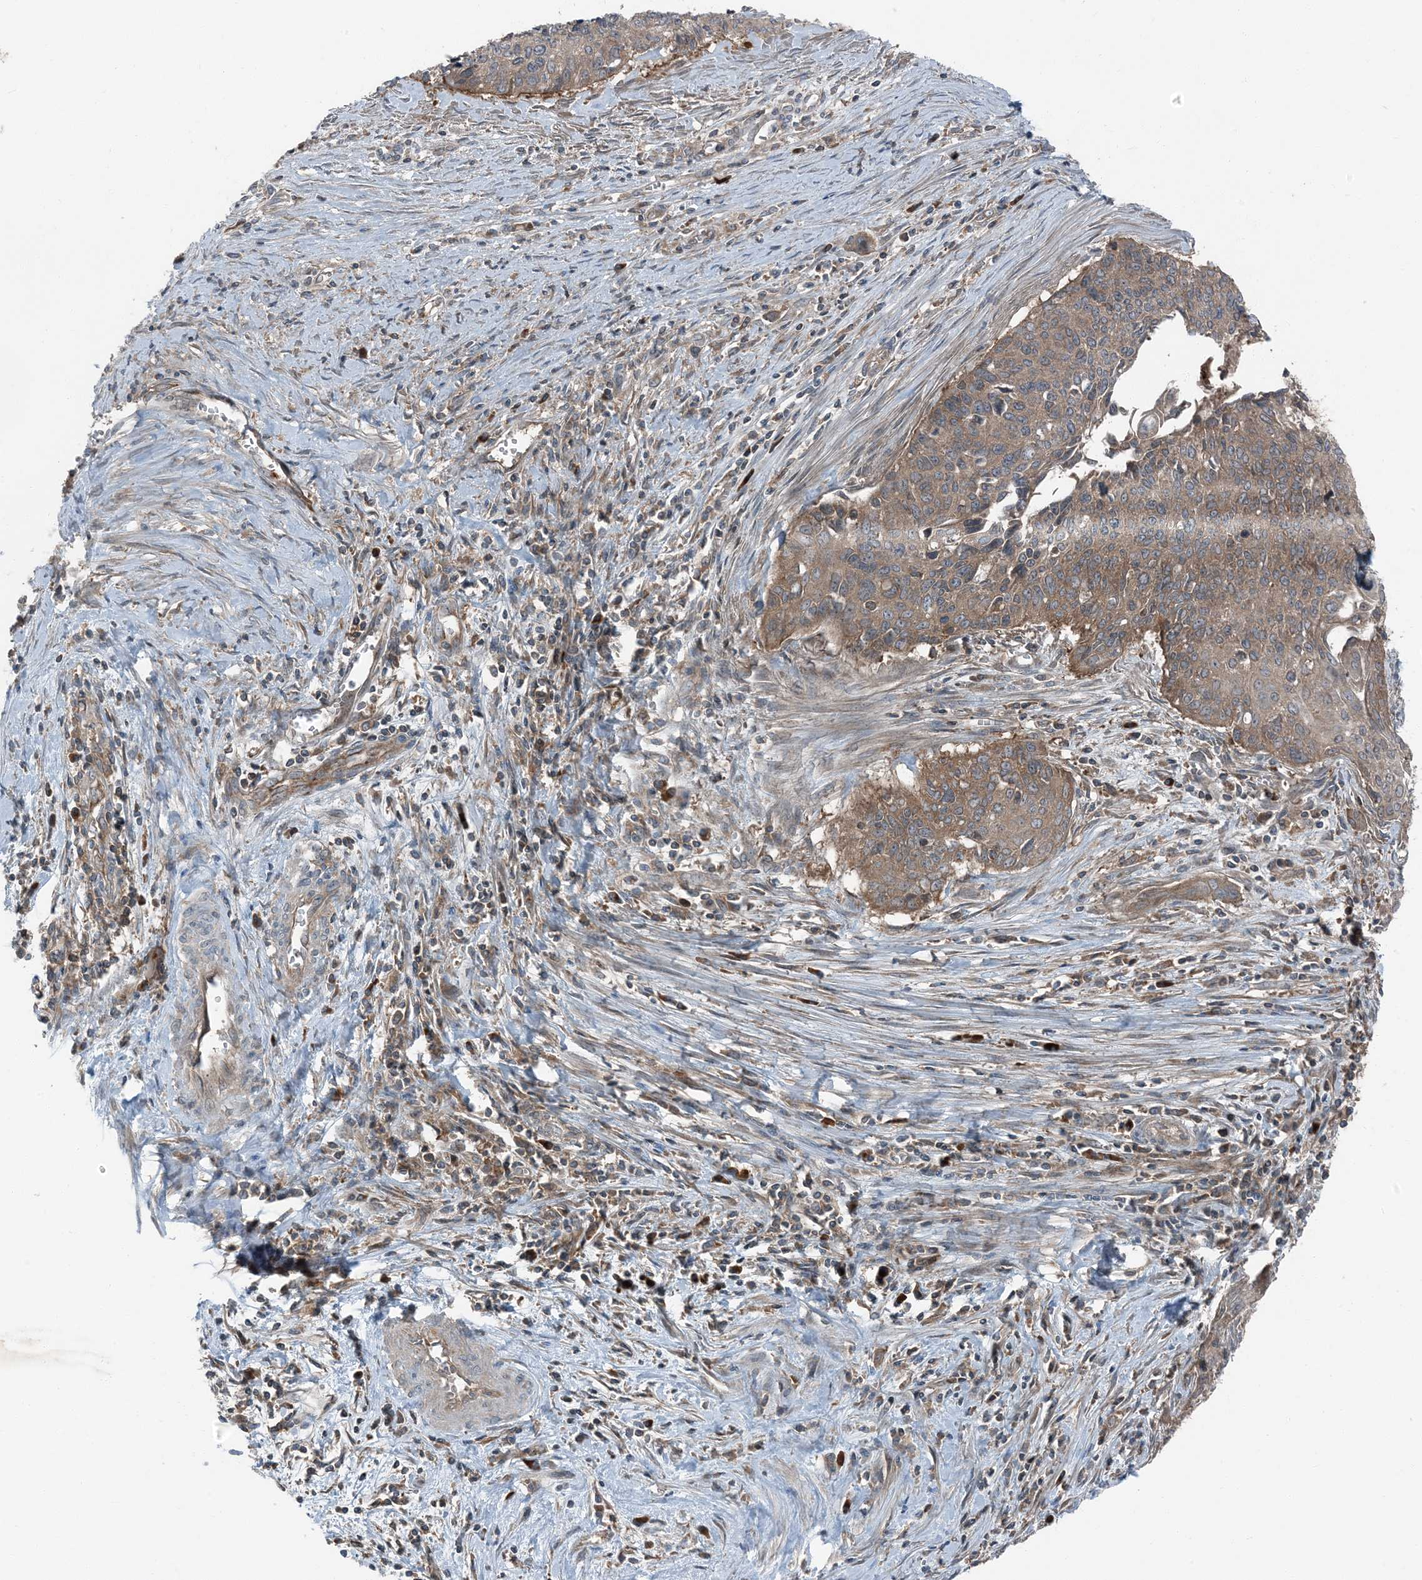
{"staining": {"intensity": "weak", "quantity": ">75%", "location": "cytoplasmic/membranous"}, "tissue": "cervical cancer", "cell_type": "Tumor cells", "image_type": "cancer", "snomed": [{"axis": "morphology", "description": "Squamous cell carcinoma, NOS"}, {"axis": "topography", "description": "Cervix"}], "caption": "Cervical cancer (squamous cell carcinoma) stained for a protein reveals weak cytoplasmic/membranous positivity in tumor cells.", "gene": "RAB3GAP1", "patient": {"sex": "female", "age": 55}}